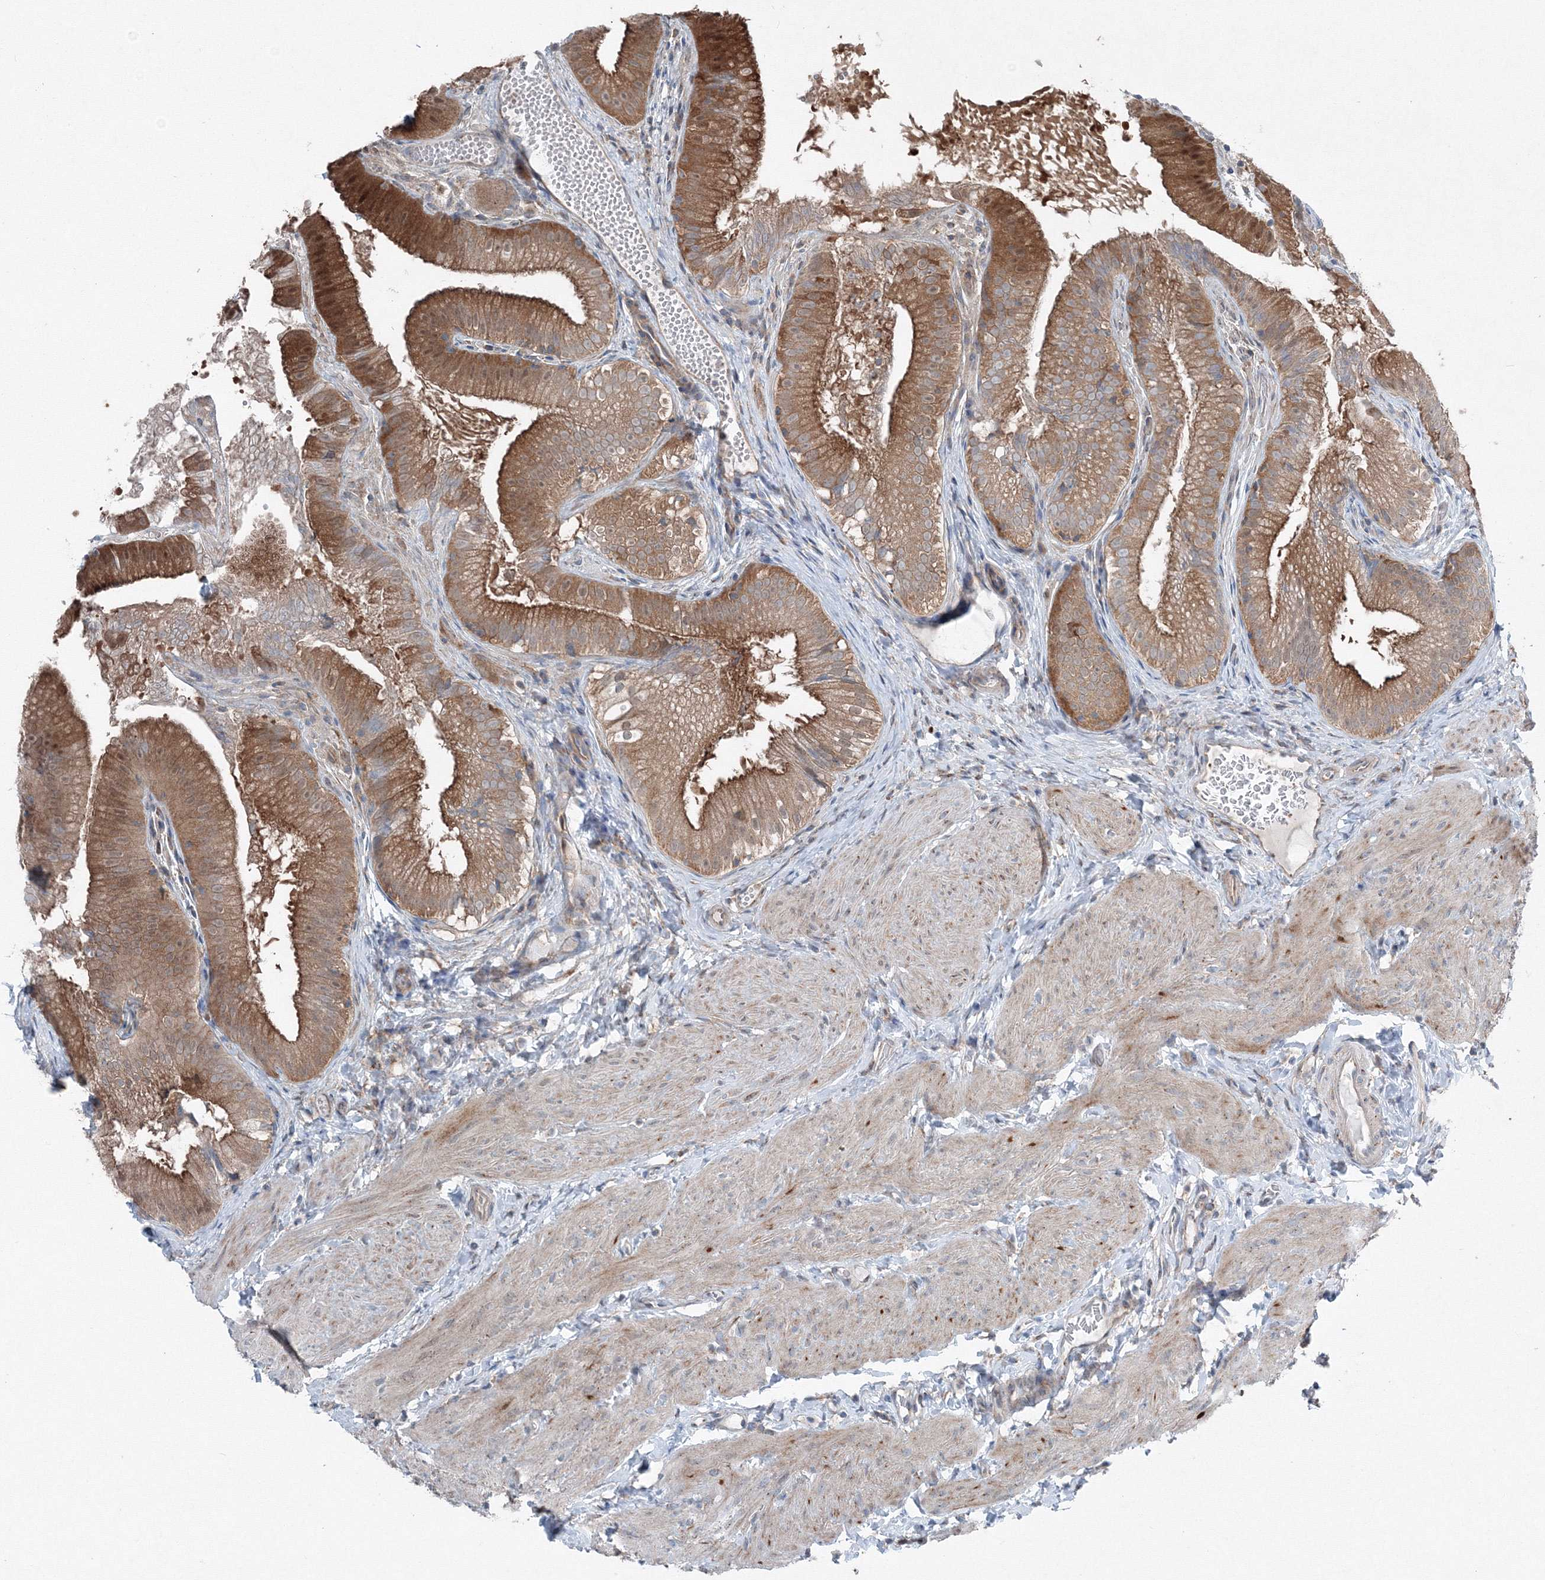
{"staining": {"intensity": "strong", "quantity": ">75%", "location": "cytoplasmic/membranous,nuclear"}, "tissue": "gallbladder", "cell_type": "Glandular cells", "image_type": "normal", "snomed": [{"axis": "morphology", "description": "Normal tissue, NOS"}, {"axis": "topography", "description": "Gallbladder"}], "caption": "A high-resolution histopathology image shows immunohistochemistry staining of benign gallbladder, which exhibits strong cytoplasmic/membranous,nuclear staining in approximately >75% of glandular cells. The staining is performed using DAB (3,3'-diaminobenzidine) brown chromogen to label protein expression. The nuclei are counter-stained blue using hematoxylin.", "gene": "TPRKB", "patient": {"sex": "female", "age": 30}}